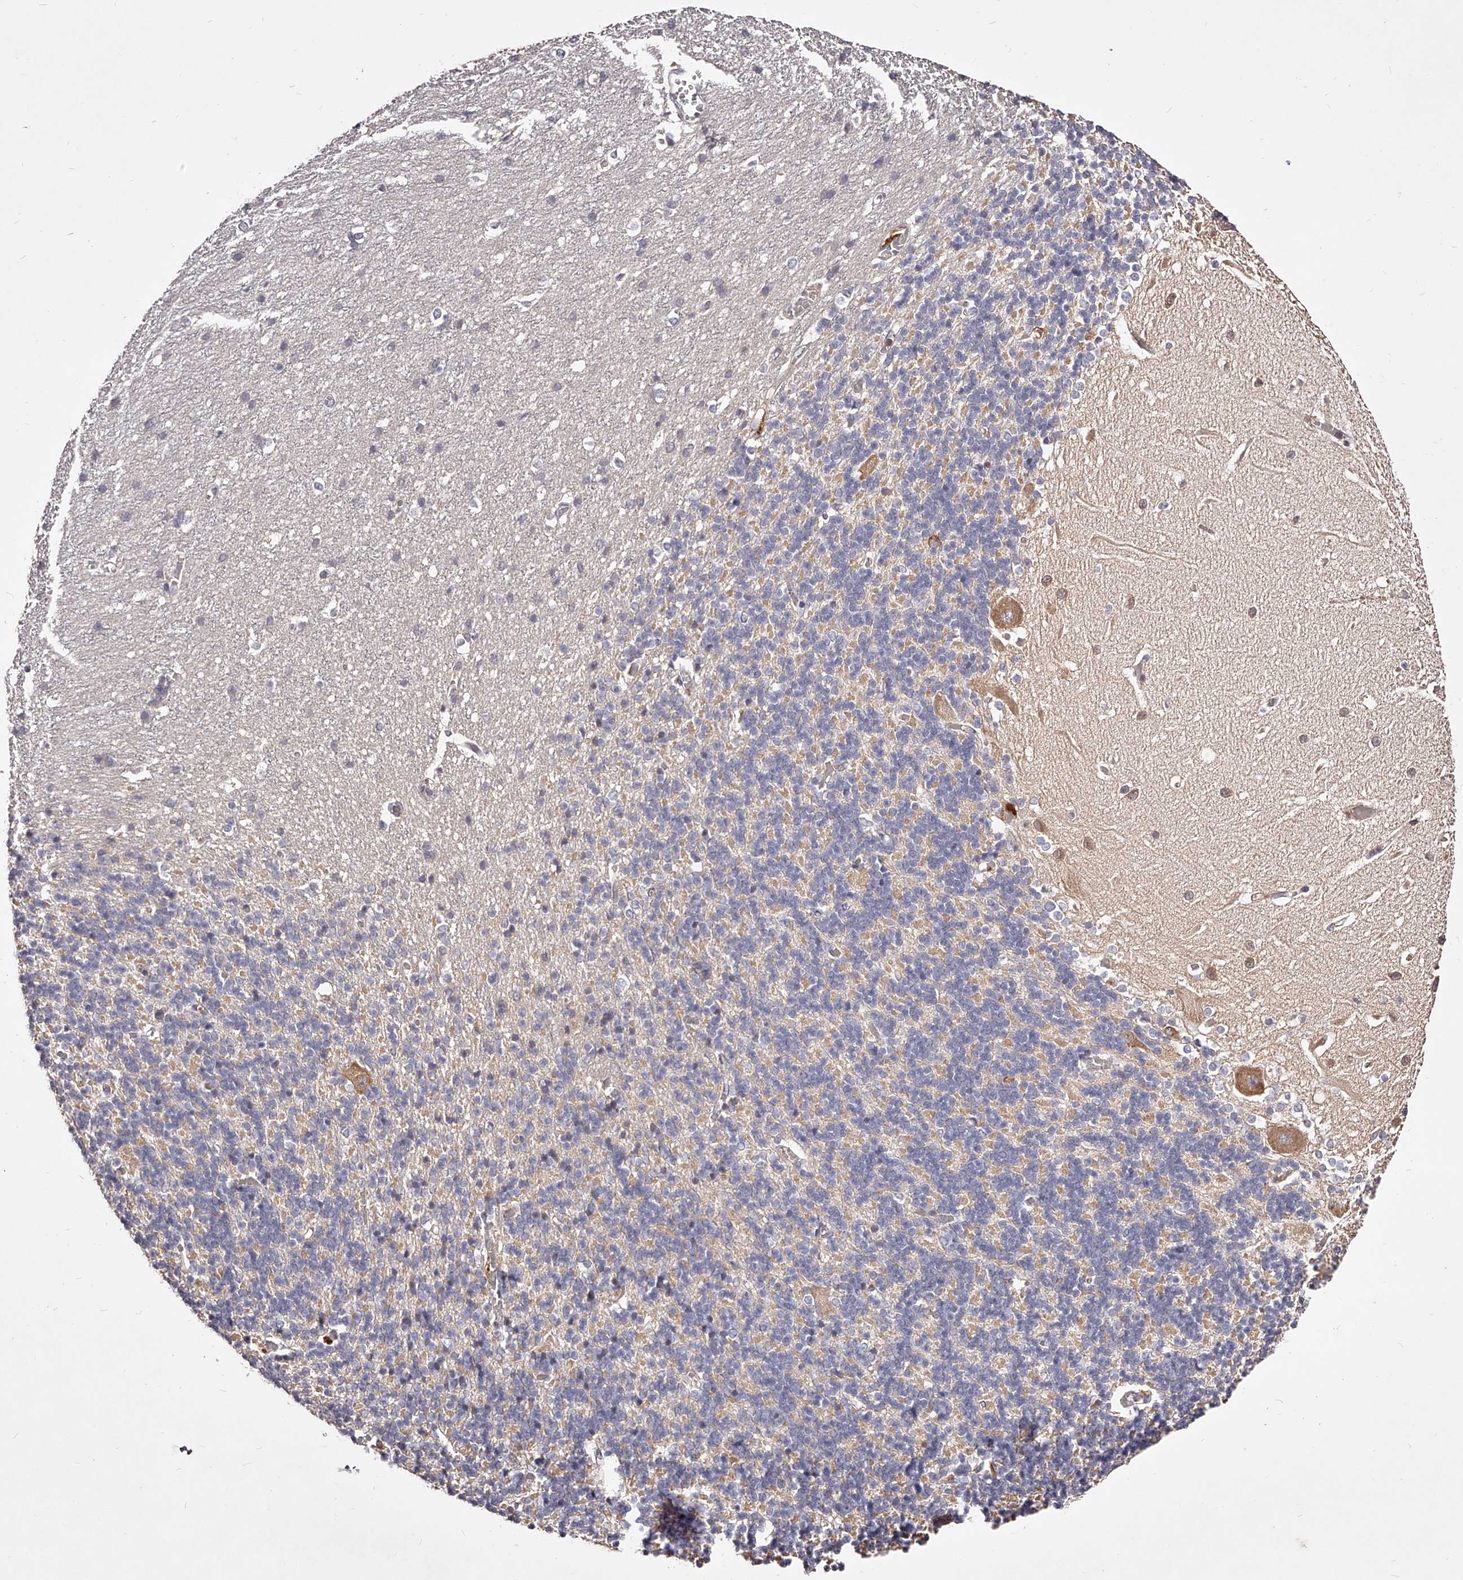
{"staining": {"intensity": "weak", "quantity": "<25%", "location": "cytoplasmic/membranous"}, "tissue": "cerebellum", "cell_type": "Cells in granular layer", "image_type": "normal", "snomed": [{"axis": "morphology", "description": "Normal tissue, NOS"}, {"axis": "topography", "description": "Cerebellum"}], "caption": "High power microscopy histopathology image of an IHC photomicrograph of unremarkable cerebellum, revealing no significant staining in cells in granular layer.", "gene": "PHACTR1", "patient": {"sex": "male", "age": 37}}